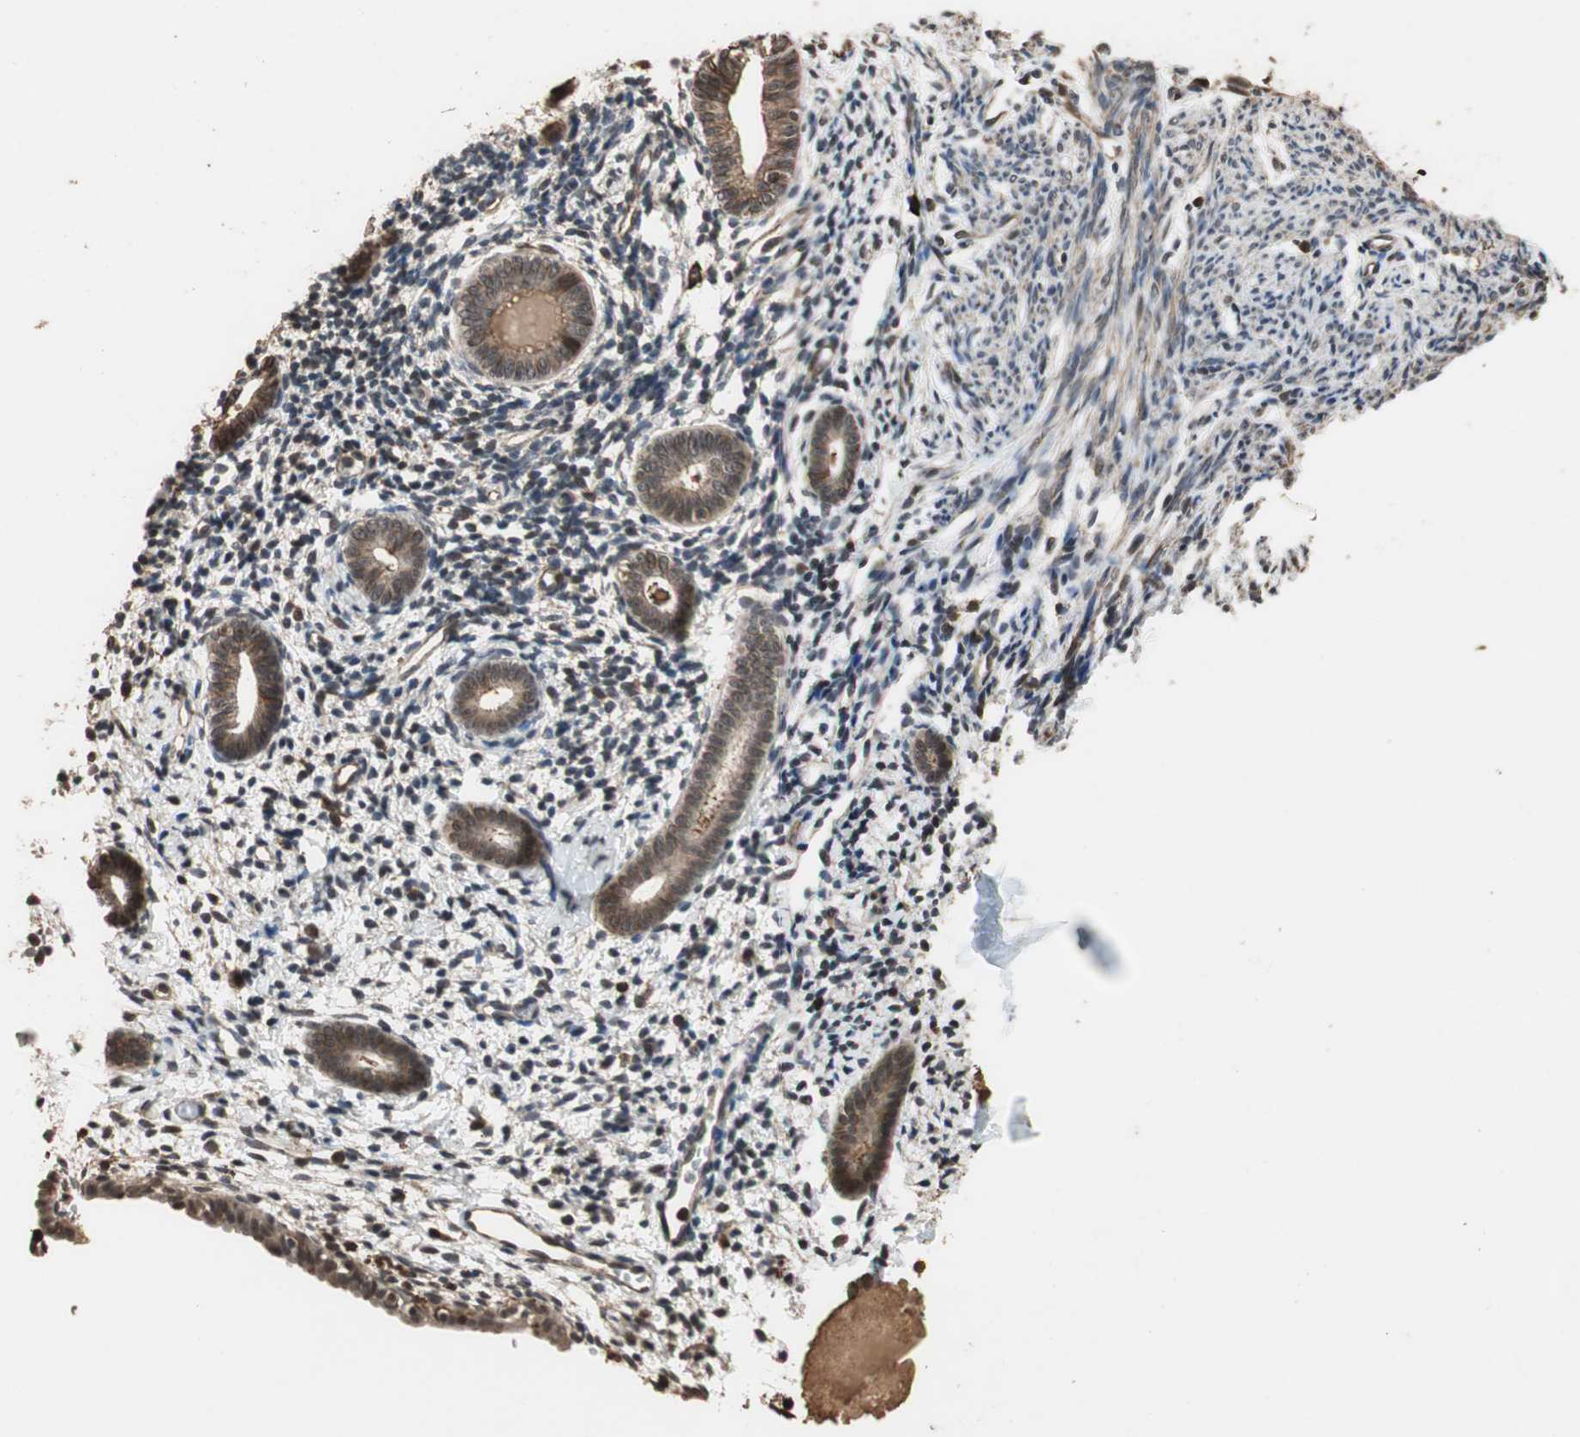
{"staining": {"intensity": "strong", "quantity": ">75%", "location": "cytoplasmic/membranous,nuclear"}, "tissue": "endometrium", "cell_type": "Cells in endometrial stroma", "image_type": "normal", "snomed": [{"axis": "morphology", "description": "Normal tissue, NOS"}, {"axis": "topography", "description": "Endometrium"}], "caption": "Immunohistochemistry staining of unremarkable endometrium, which exhibits high levels of strong cytoplasmic/membranous,nuclear staining in approximately >75% of cells in endometrial stroma indicating strong cytoplasmic/membranous,nuclear protein staining. The staining was performed using DAB (brown) for protein detection and nuclei were counterstained in hematoxylin (blue).", "gene": "CDC5L", "patient": {"sex": "female", "age": 71}}